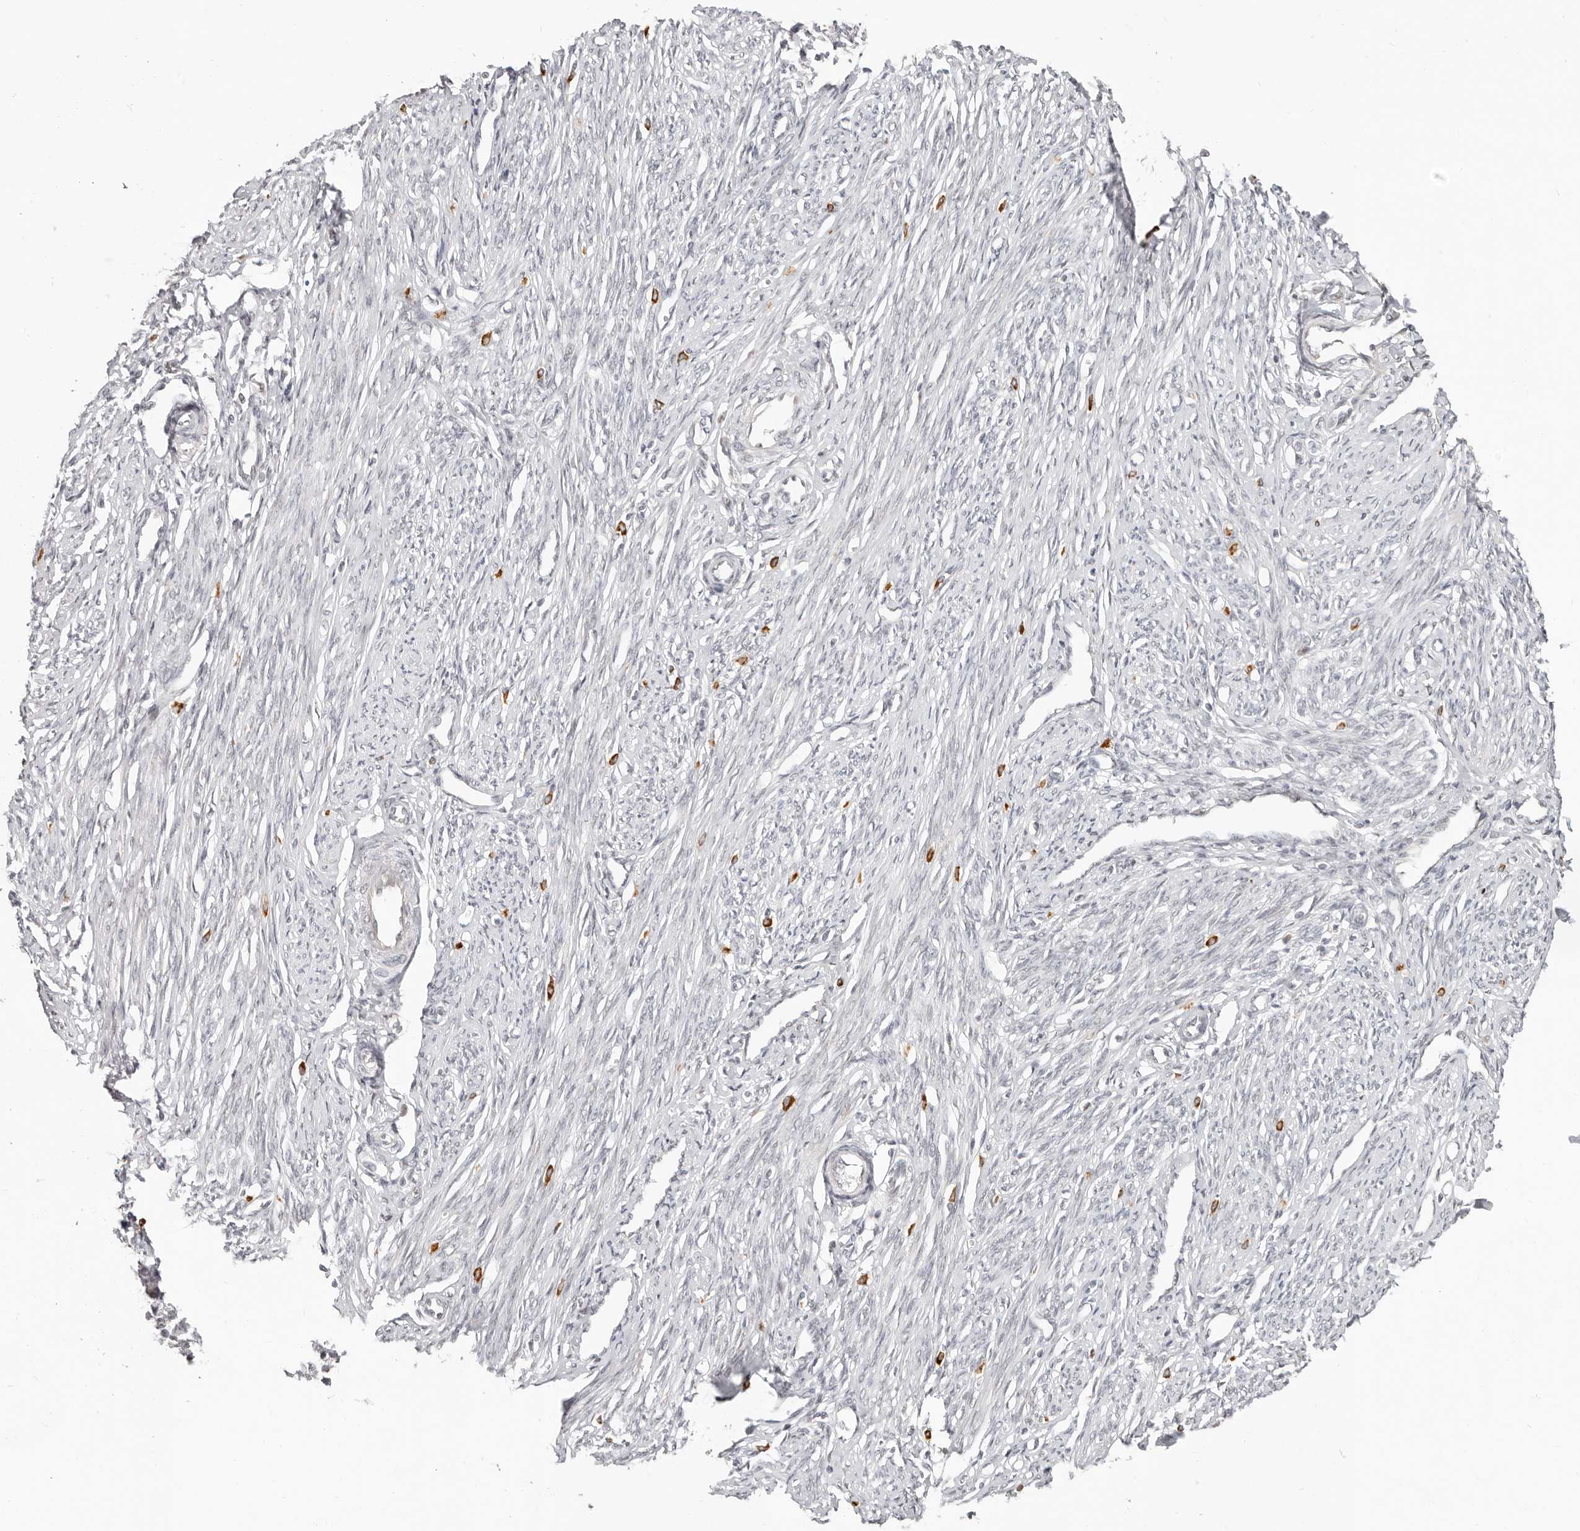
{"staining": {"intensity": "moderate", "quantity": "<25%", "location": "nuclear"}, "tissue": "endometrium", "cell_type": "Cells in endometrial stroma", "image_type": "normal", "snomed": [{"axis": "morphology", "description": "Normal tissue, NOS"}, {"axis": "topography", "description": "Endometrium"}], "caption": "Brown immunohistochemical staining in unremarkable human endometrium shows moderate nuclear expression in about <25% of cells in endometrial stroma.", "gene": "RFC2", "patient": {"sex": "female", "age": 56}}